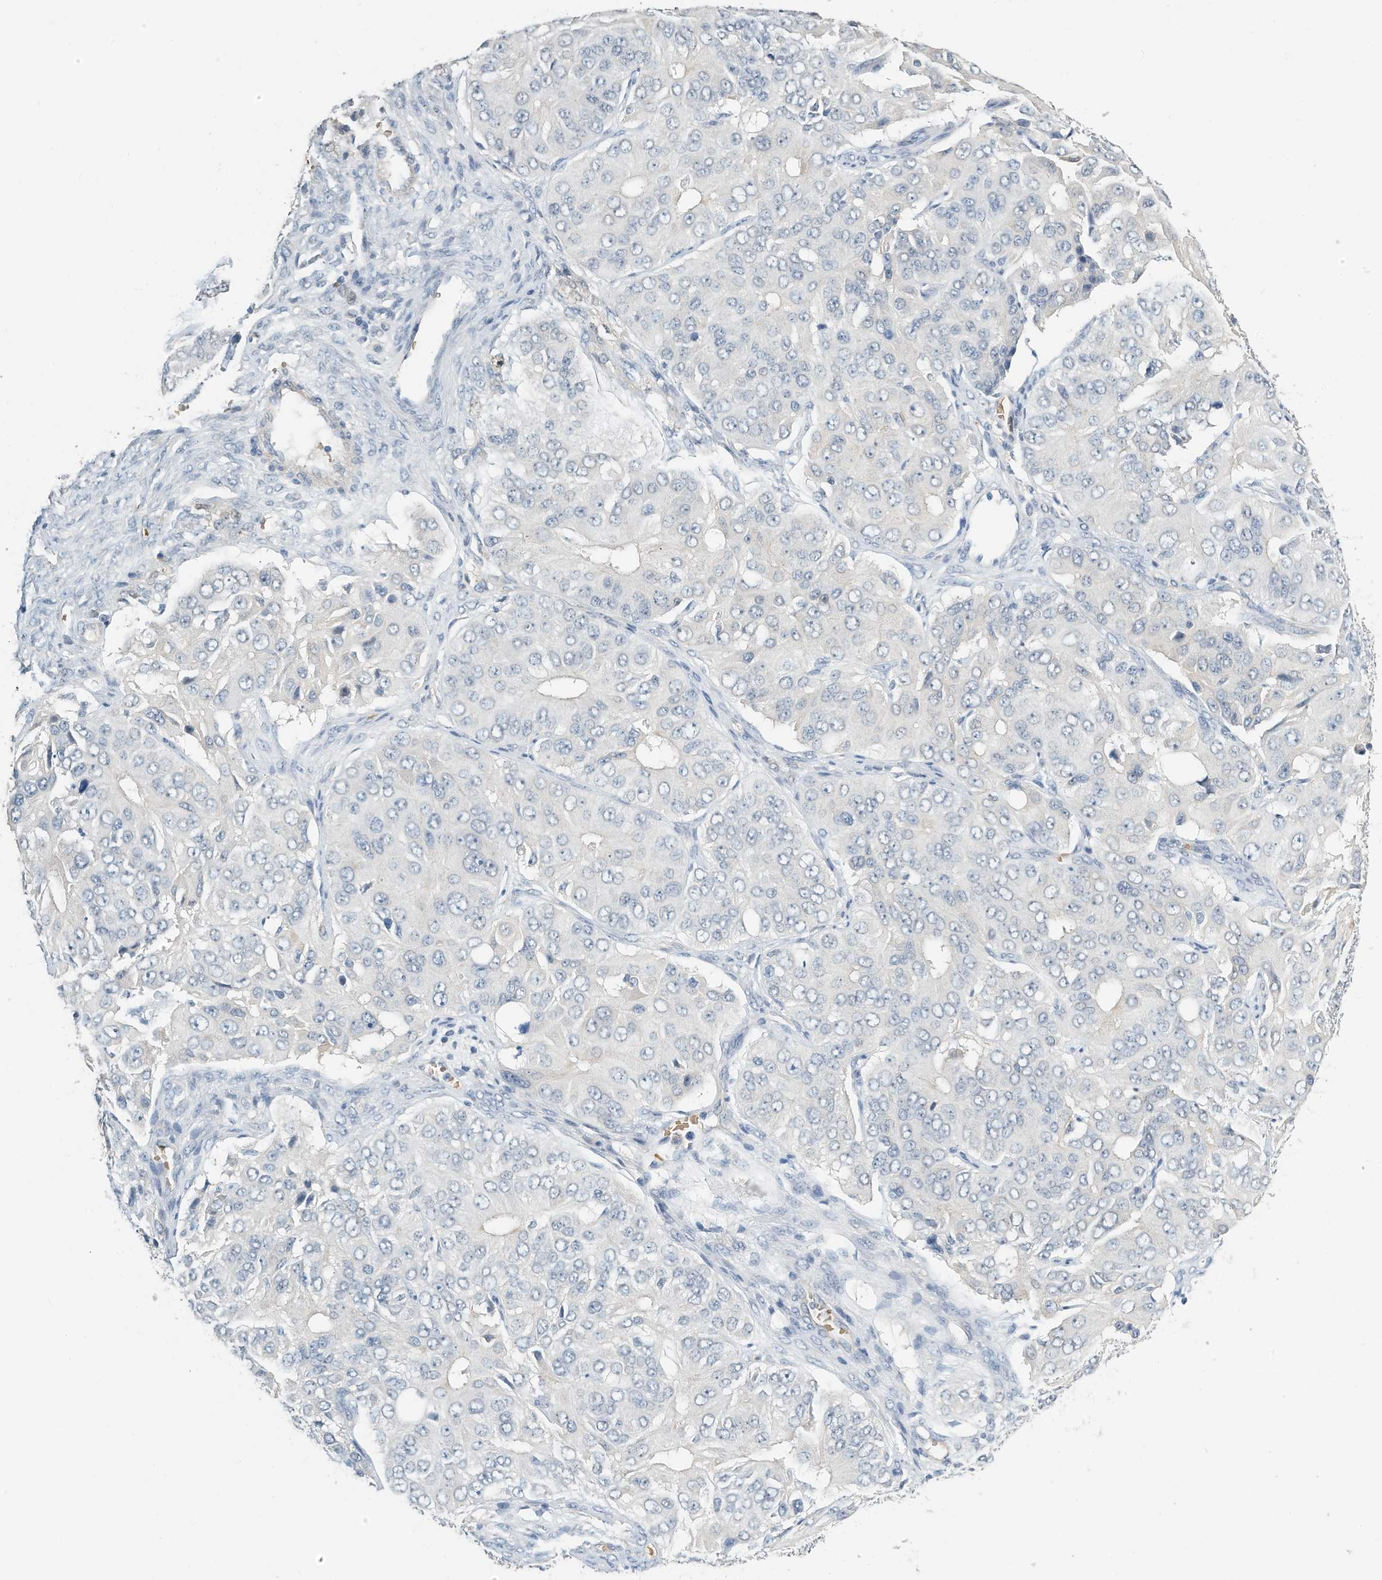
{"staining": {"intensity": "negative", "quantity": "none", "location": "none"}, "tissue": "ovarian cancer", "cell_type": "Tumor cells", "image_type": "cancer", "snomed": [{"axis": "morphology", "description": "Carcinoma, endometroid"}, {"axis": "topography", "description": "Ovary"}], "caption": "Immunohistochemistry (IHC) photomicrograph of neoplastic tissue: ovarian endometroid carcinoma stained with DAB (3,3'-diaminobenzidine) demonstrates no significant protein positivity in tumor cells.", "gene": "RCAN3", "patient": {"sex": "female", "age": 51}}